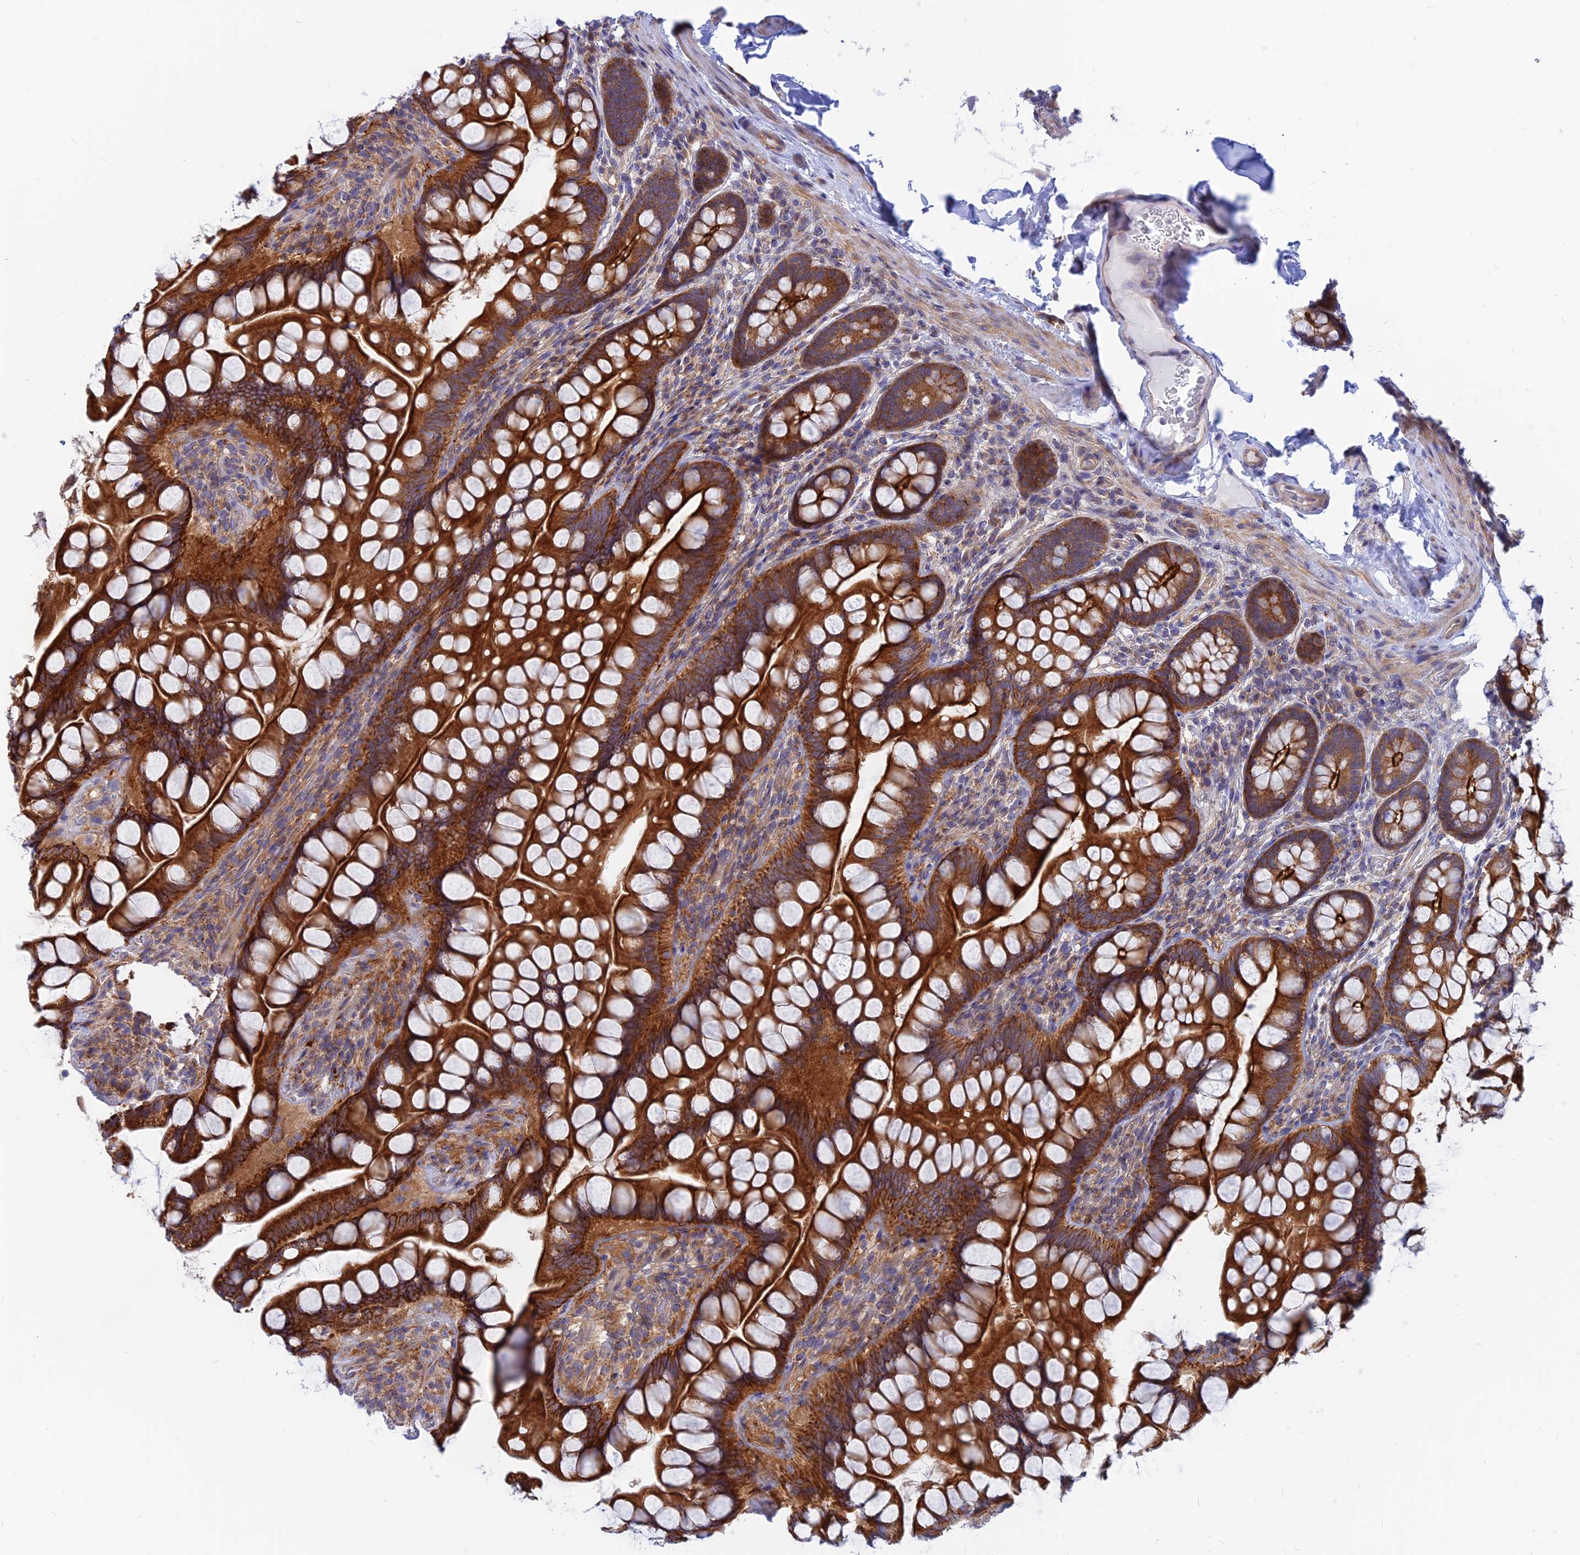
{"staining": {"intensity": "strong", "quantity": ">75%", "location": "cytoplasmic/membranous"}, "tissue": "small intestine", "cell_type": "Glandular cells", "image_type": "normal", "snomed": [{"axis": "morphology", "description": "Normal tissue, NOS"}, {"axis": "topography", "description": "Small intestine"}], "caption": "Immunohistochemical staining of unremarkable human small intestine reveals >75% levels of strong cytoplasmic/membranous protein staining in approximately >75% of glandular cells.", "gene": "DNAJC16", "patient": {"sex": "male", "age": 70}}